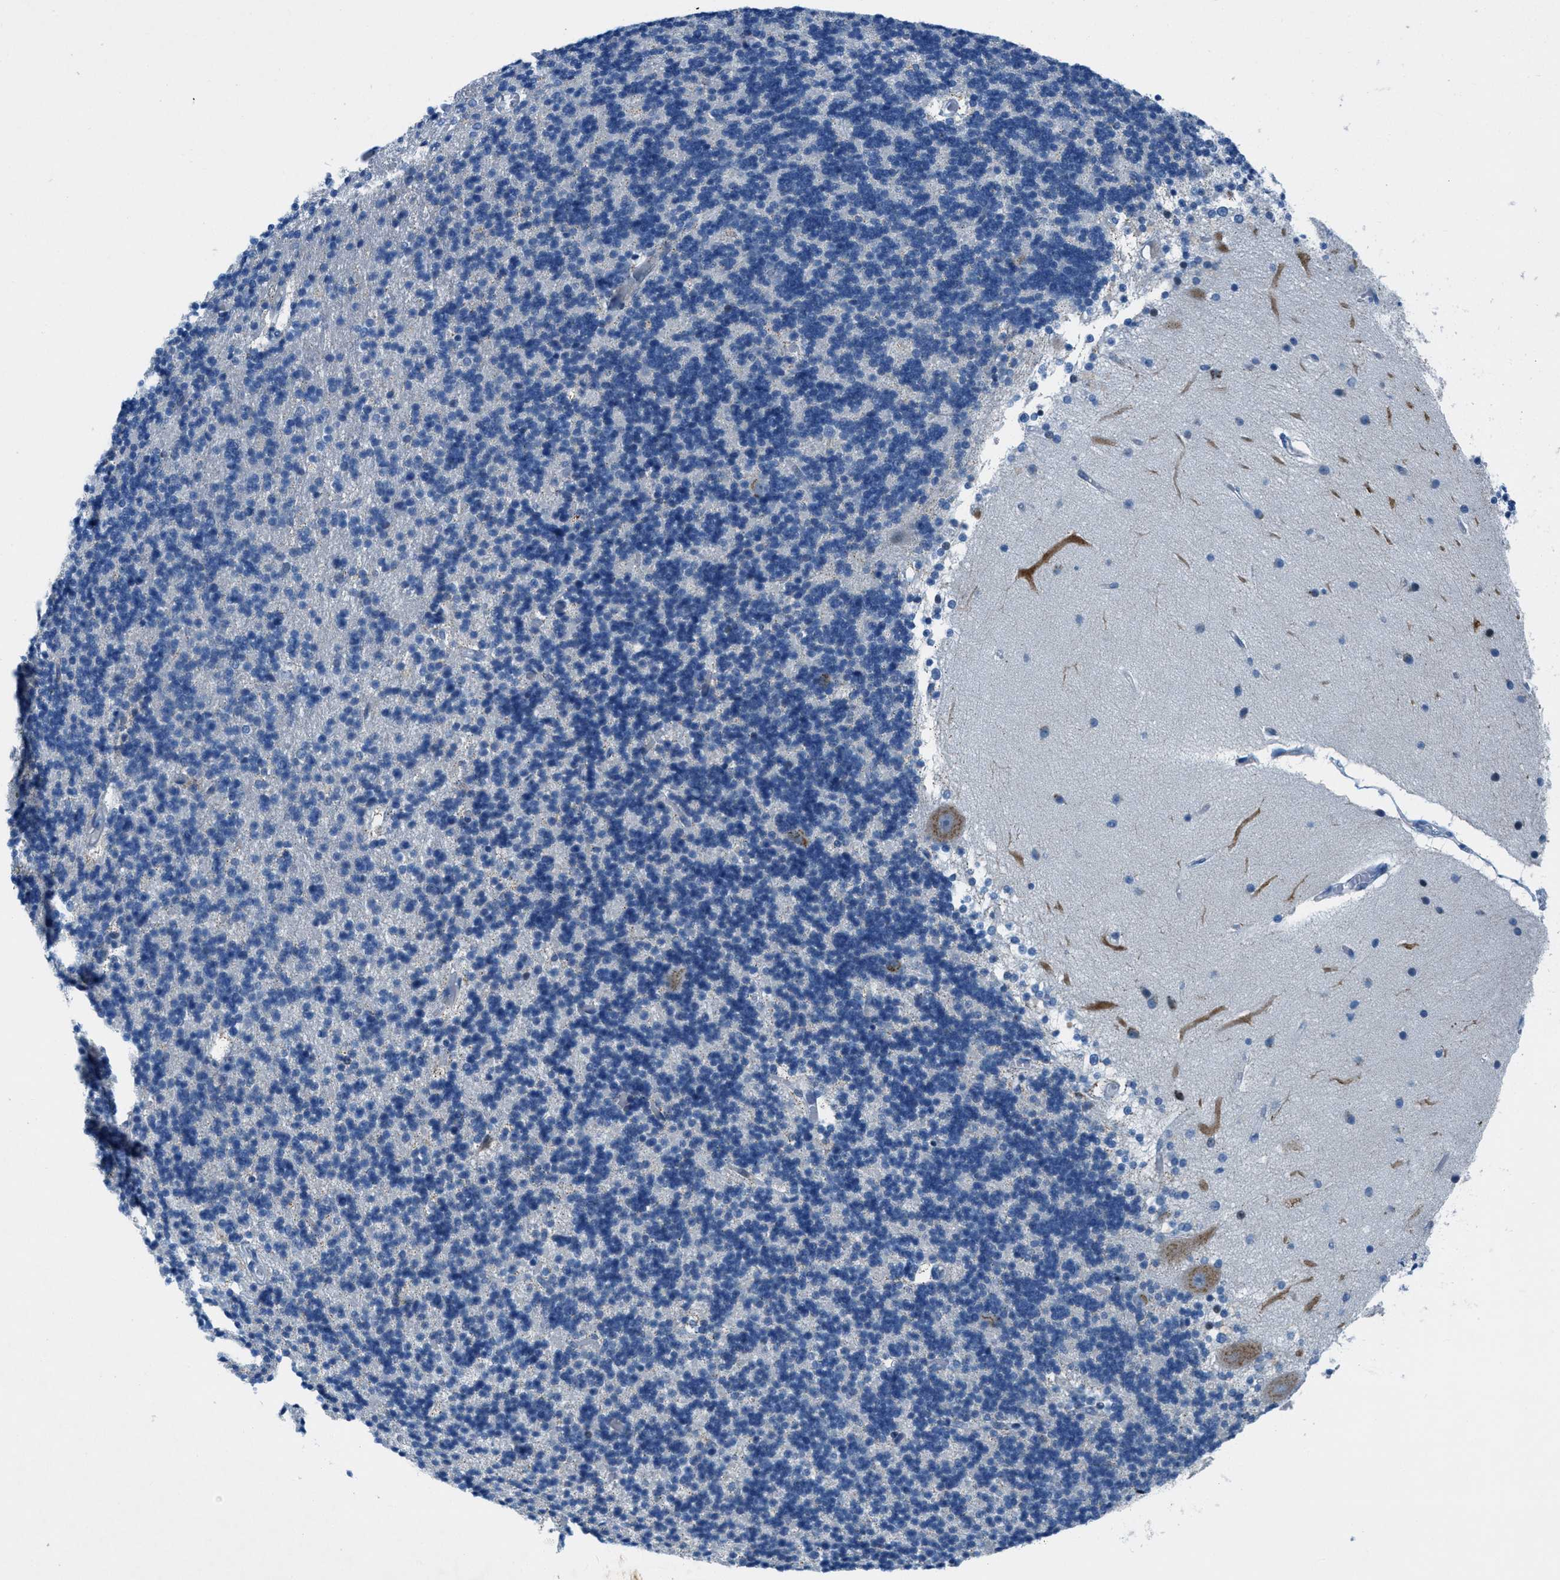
{"staining": {"intensity": "negative", "quantity": "none", "location": "none"}, "tissue": "cerebellum", "cell_type": "Cells in granular layer", "image_type": "normal", "snomed": [{"axis": "morphology", "description": "Normal tissue, NOS"}, {"axis": "topography", "description": "Cerebellum"}], "caption": "Immunohistochemistry histopathology image of benign cerebellum: cerebellum stained with DAB (3,3'-diaminobenzidine) displays no significant protein positivity in cells in granular layer. (Brightfield microscopy of DAB immunohistochemistry at high magnification).", "gene": "GALNT17", "patient": {"sex": "female", "age": 54}}